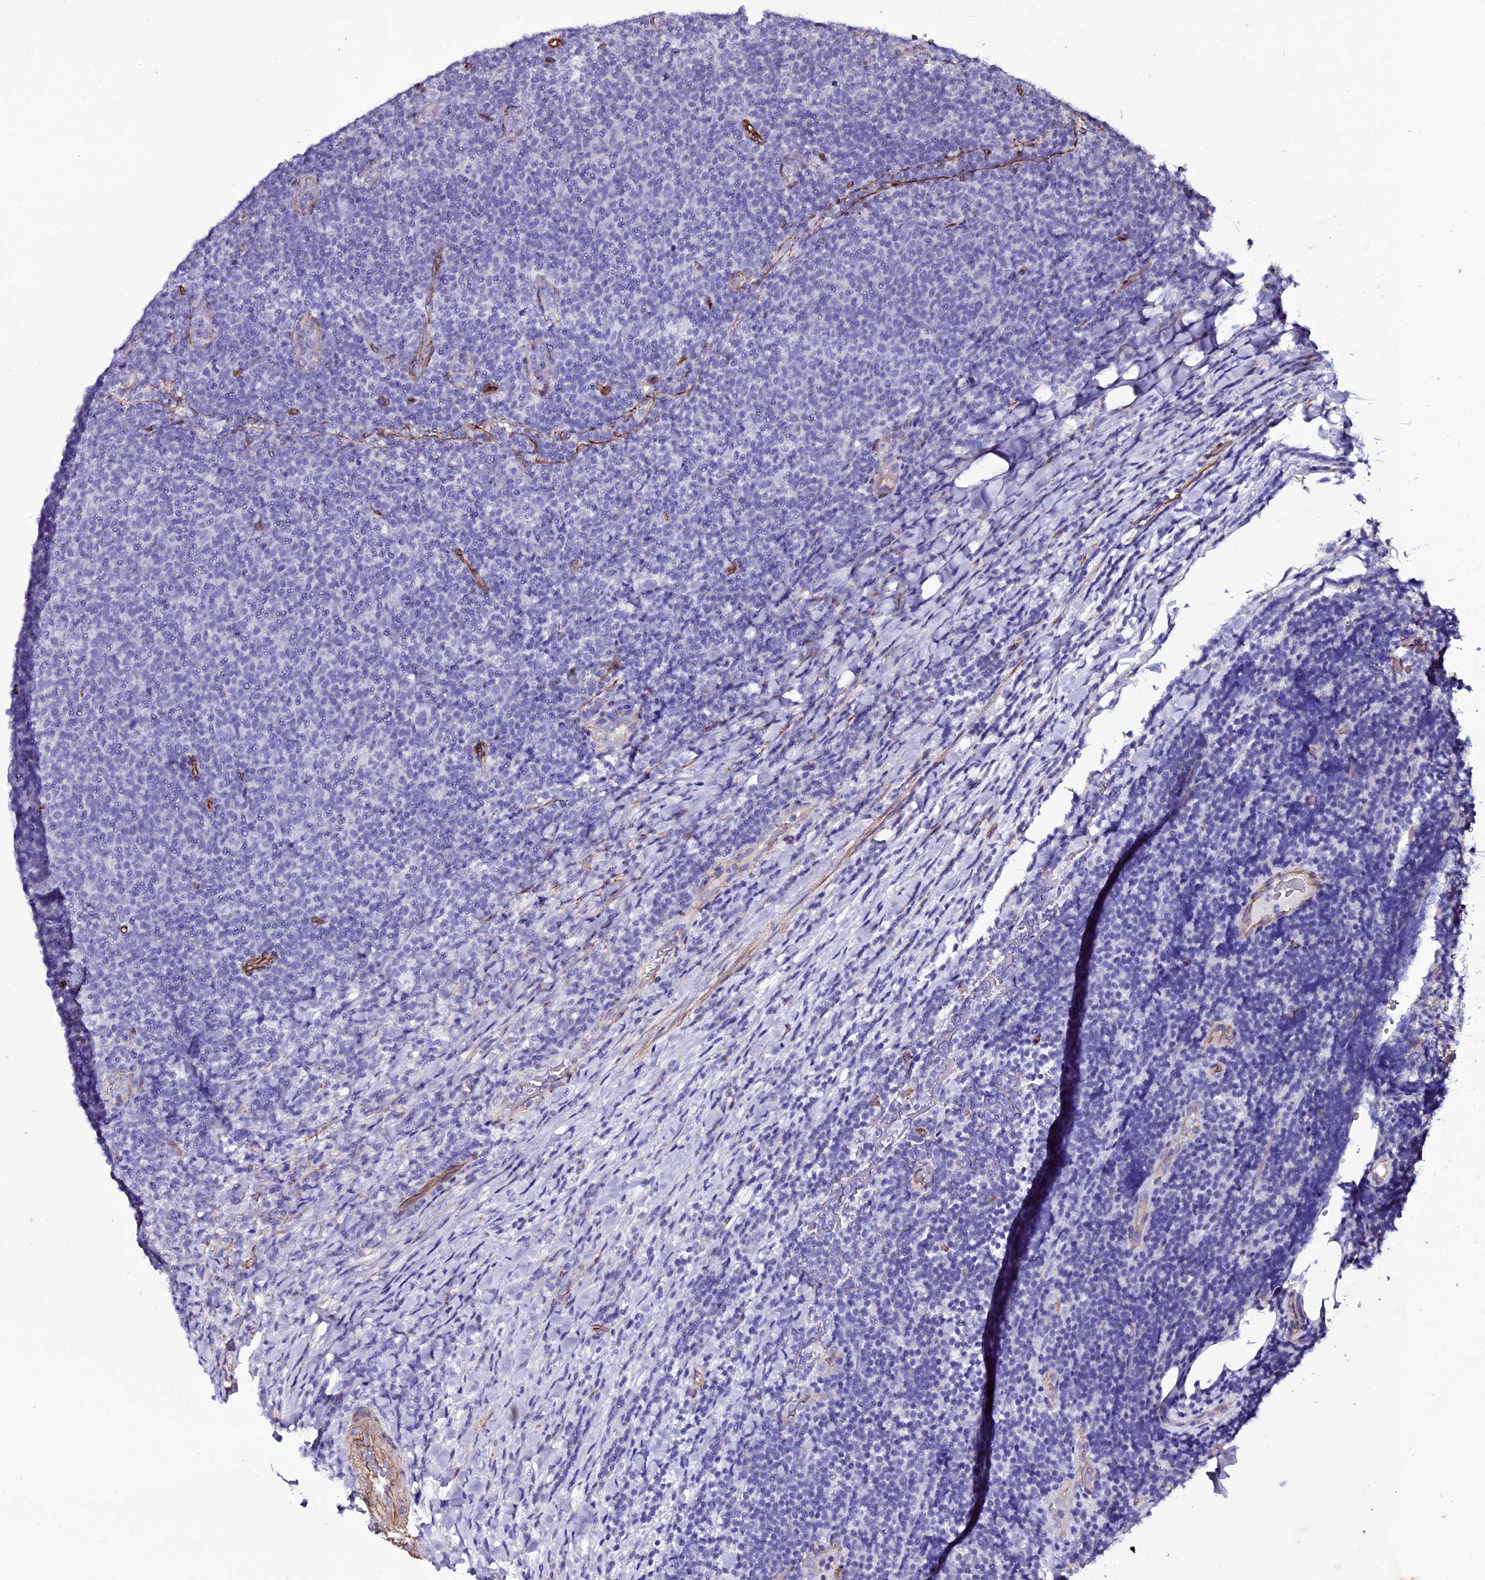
{"staining": {"intensity": "negative", "quantity": "none", "location": "none"}, "tissue": "lymphoma", "cell_type": "Tumor cells", "image_type": "cancer", "snomed": [{"axis": "morphology", "description": "Malignant lymphoma, non-Hodgkin's type, Low grade"}, {"axis": "topography", "description": "Lymph node"}], "caption": "Immunohistochemistry (IHC) histopathology image of human lymphoma stained for a protein (brown), which shows no positivity in tumor cells.", "gene": "MEX3C", "patient": {"sex": "male", "age": 66}}